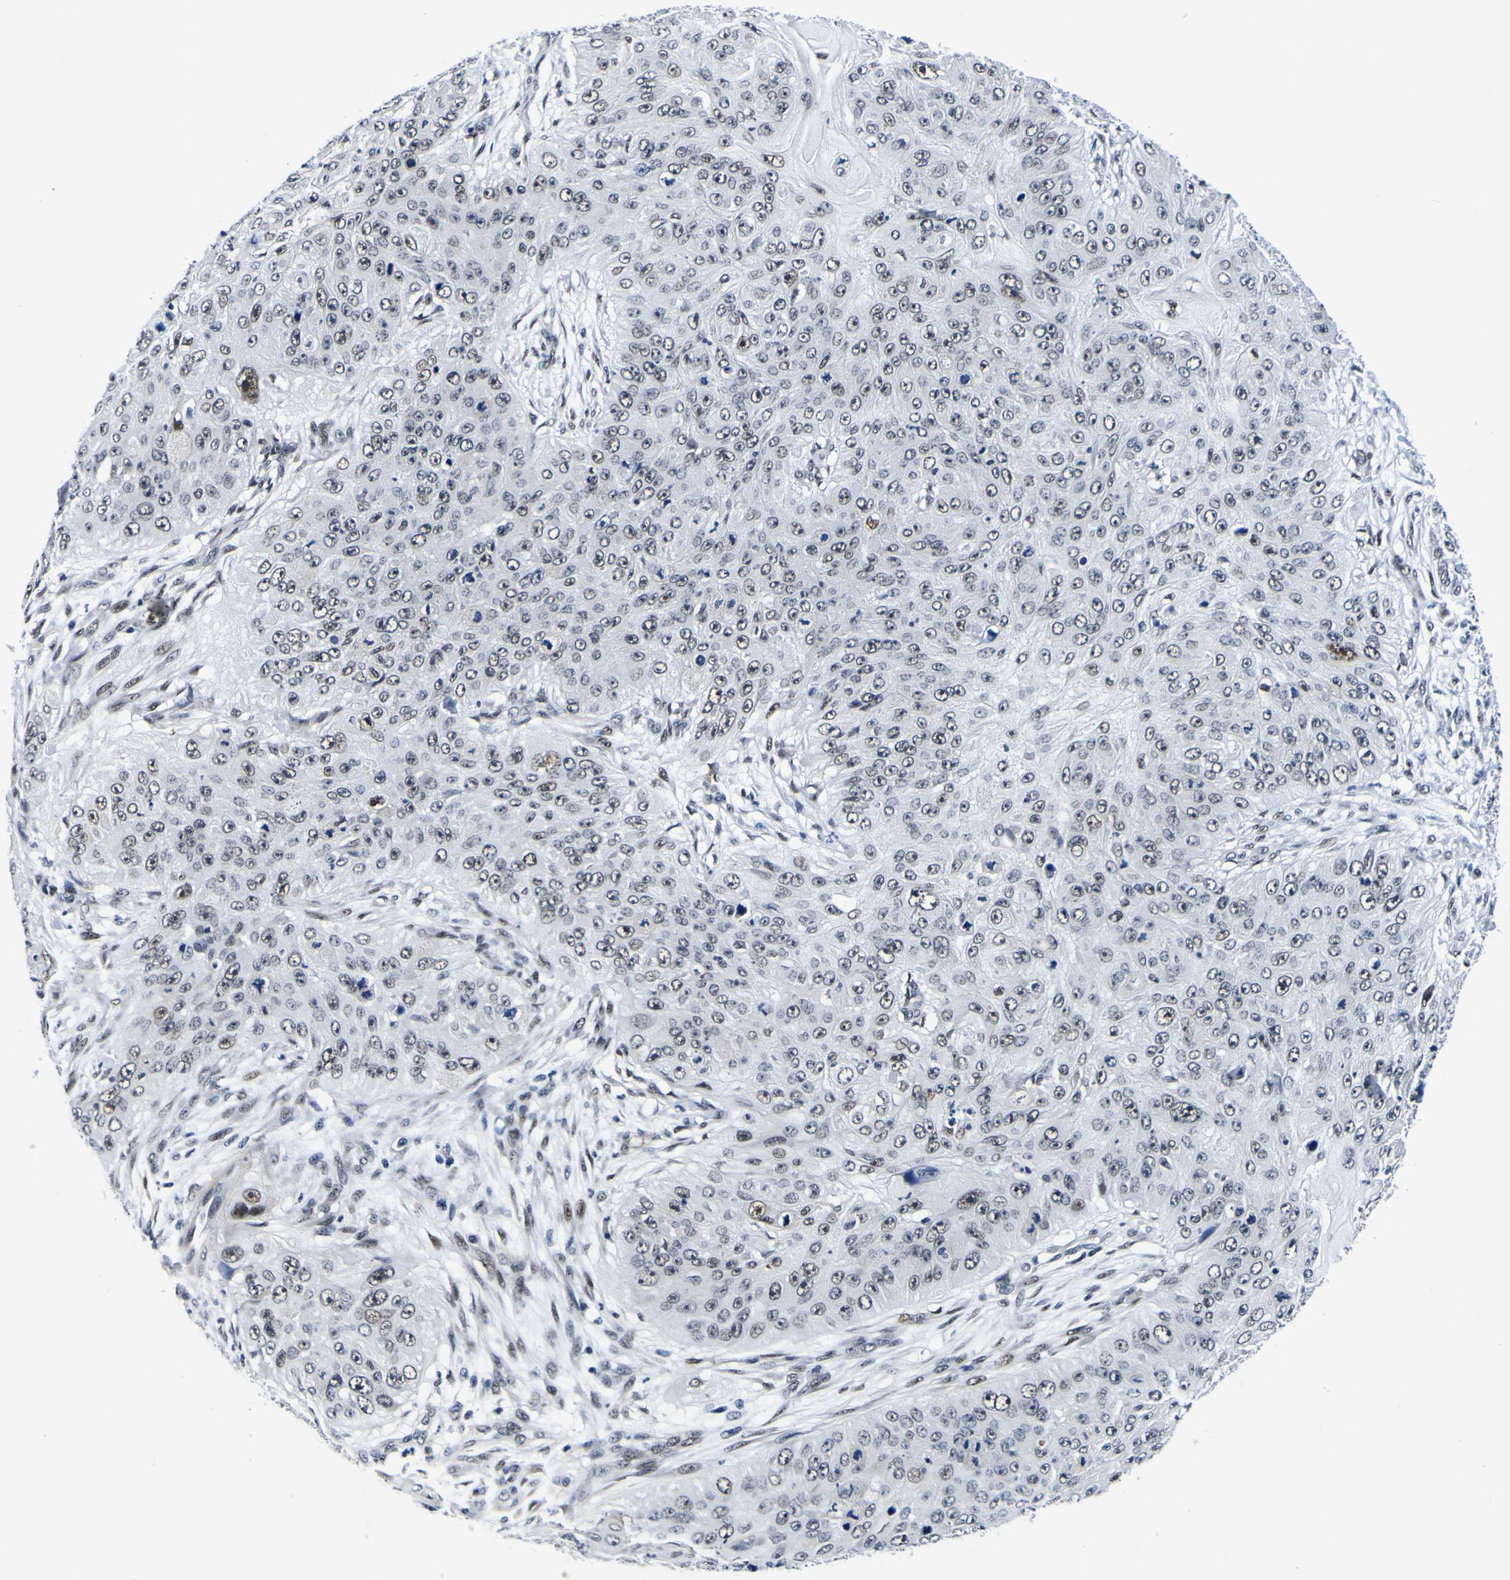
{"staining": {"intensity": "weak", "quantity": "<25%", "location": "nuclear"}, "tissue": "skin cancer", "cell_type": "Tumor cells", "image_type": "cancer", "snomed": [{"axis": "morphology", "description": "Squamous cell carcinoma, NOS"}, {"axis": "topography", "description": "Skin"}], "caption": "This is a image of immunohistochemistry staining of skin squamous cell carcinoma, which shows no staining in tumor cells. (Stains: DAB IHC with hematoxylin counter stain, Microscopy: brightfield microscopy at high magnification).", "gene": "CUL4B", "patient": {"sex": "female", "age": 80}}